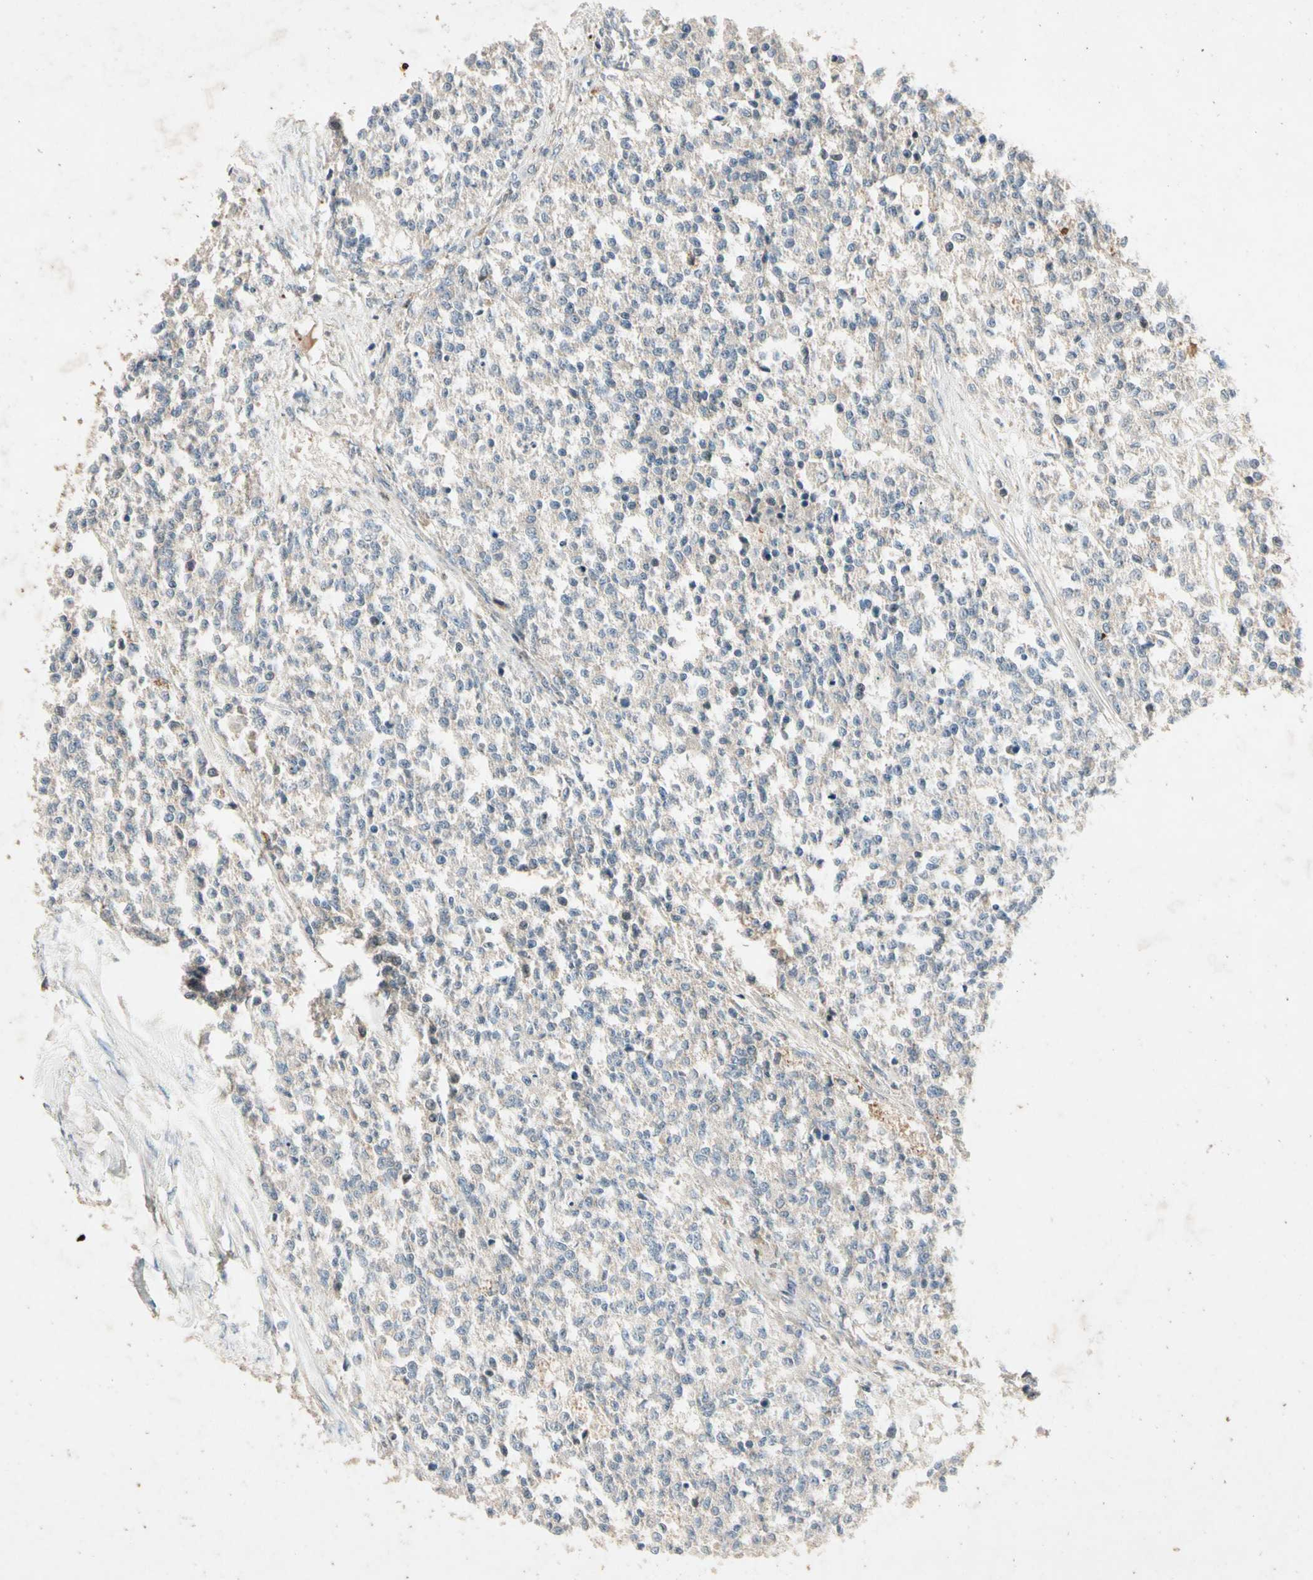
{"staining": {"intensity": "weak", "quantity": "<25%", "location": "cytoplasmic/membranous"}, "tissue": "testis cancer", "cell_type": "Tumor cells", "image_type": "cancer", "snomed": [{"axis": "morphology", "description": "Seminoma, NOS"}, {"axis": "topography", "description": "Testis"}], "caption": "DAB (3,3'-diaminobenzidine) immunohistochemical staining of human testis seminoma shows no significant staining in tumor cells.", "gene": "GPLD1", "patient": {"sex": "male", "age": 59}}